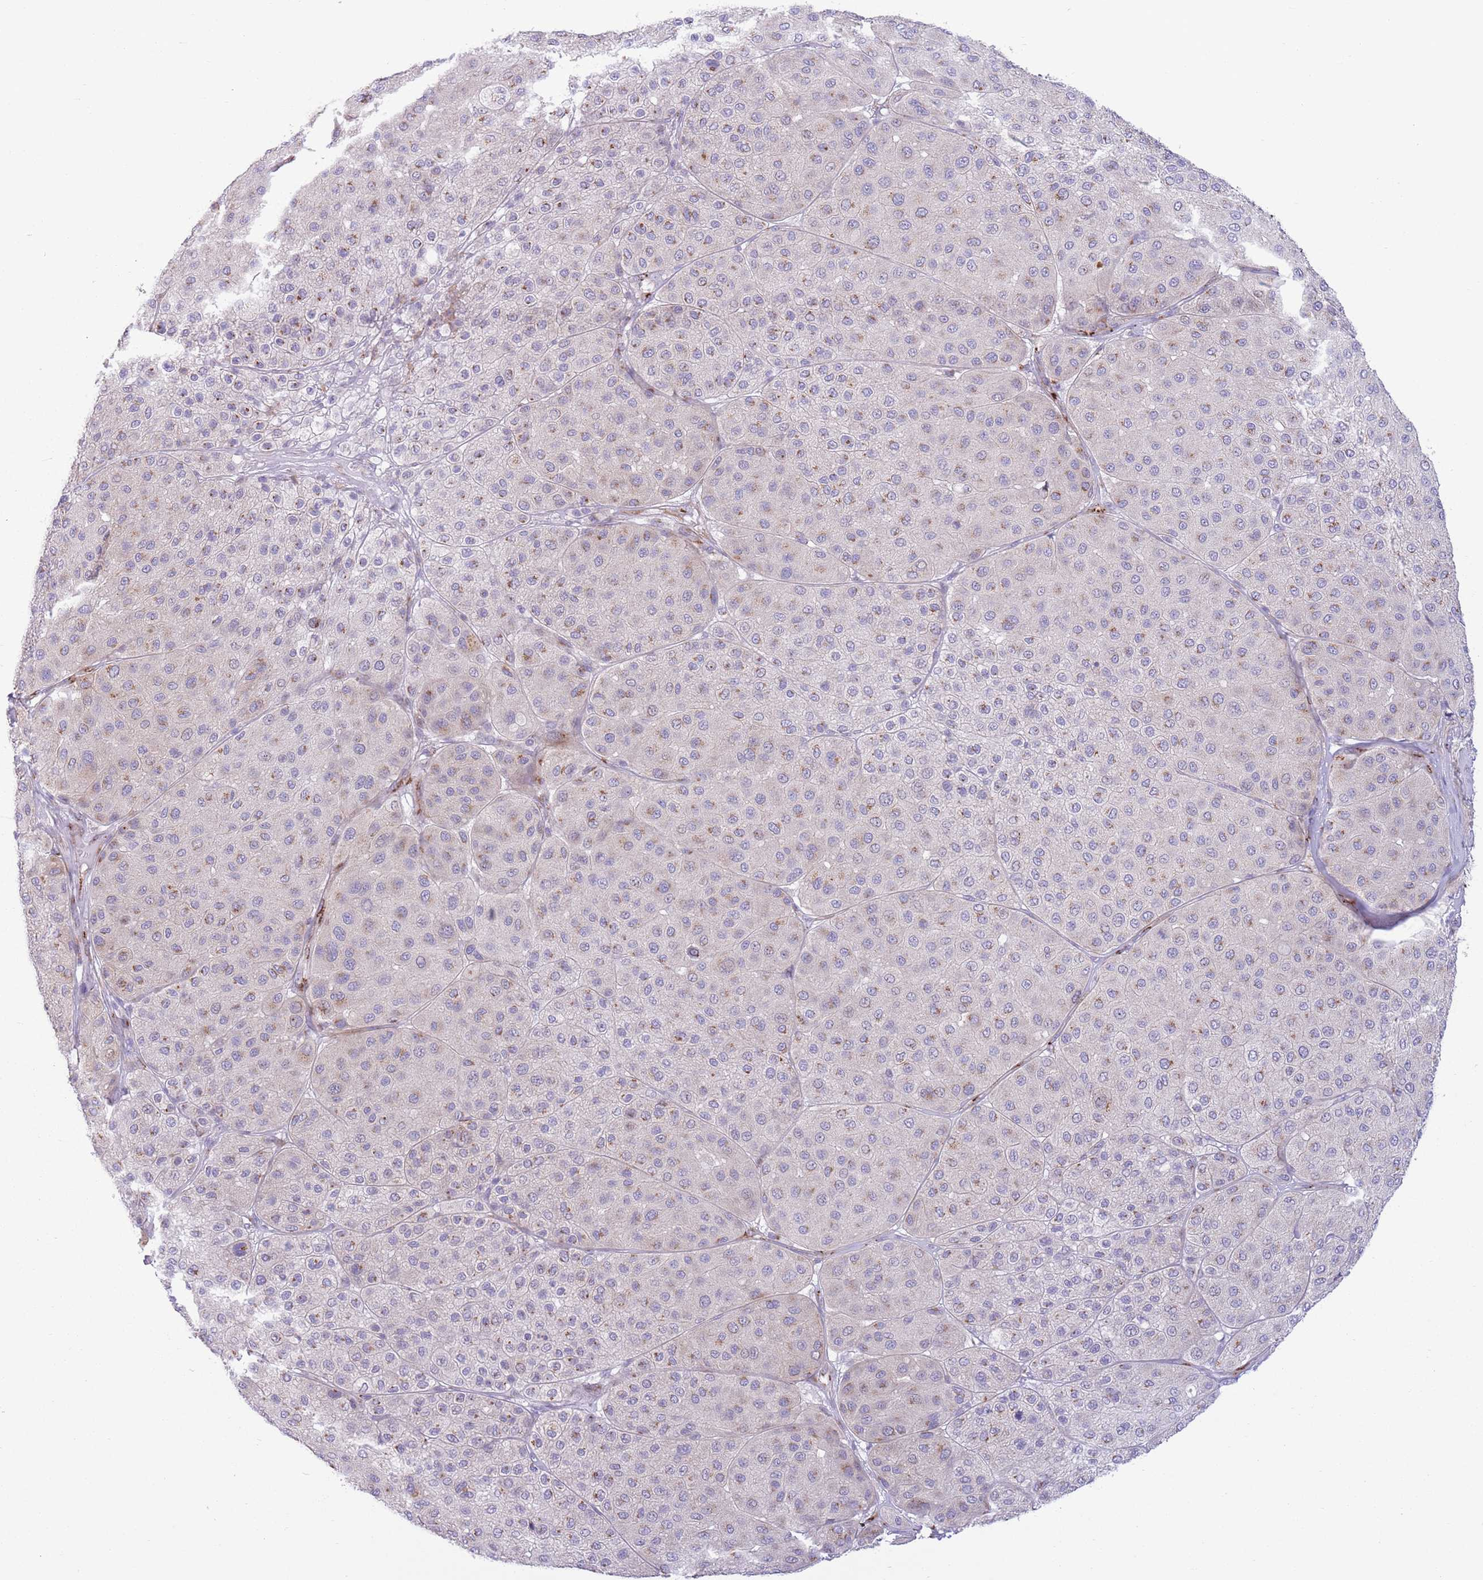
{"staining": {"intensity": "moderate", "quantity": "25%-75%", "location": "cytoplasmic/membranous"}, "tissue": "melanoma", "cell_type": "Tumor cells", "image_type": "cancer", "snomed": [{"axis": "morphology", "description": "Malignant melanoma, Metastatic site"}, {"axis": "topography", "description": "Smooth muscle"}], "caption": "Malignant melanoma (metastatic site) tissue exhibits moderate cytoplasmic/membranous positivity in approximately 25%-75% of tumor cells (Brightfield microscopy of DAB IHC at high magnification).", "gene": "C20orf96", "patient": {"sex": "male", "age": 41}}